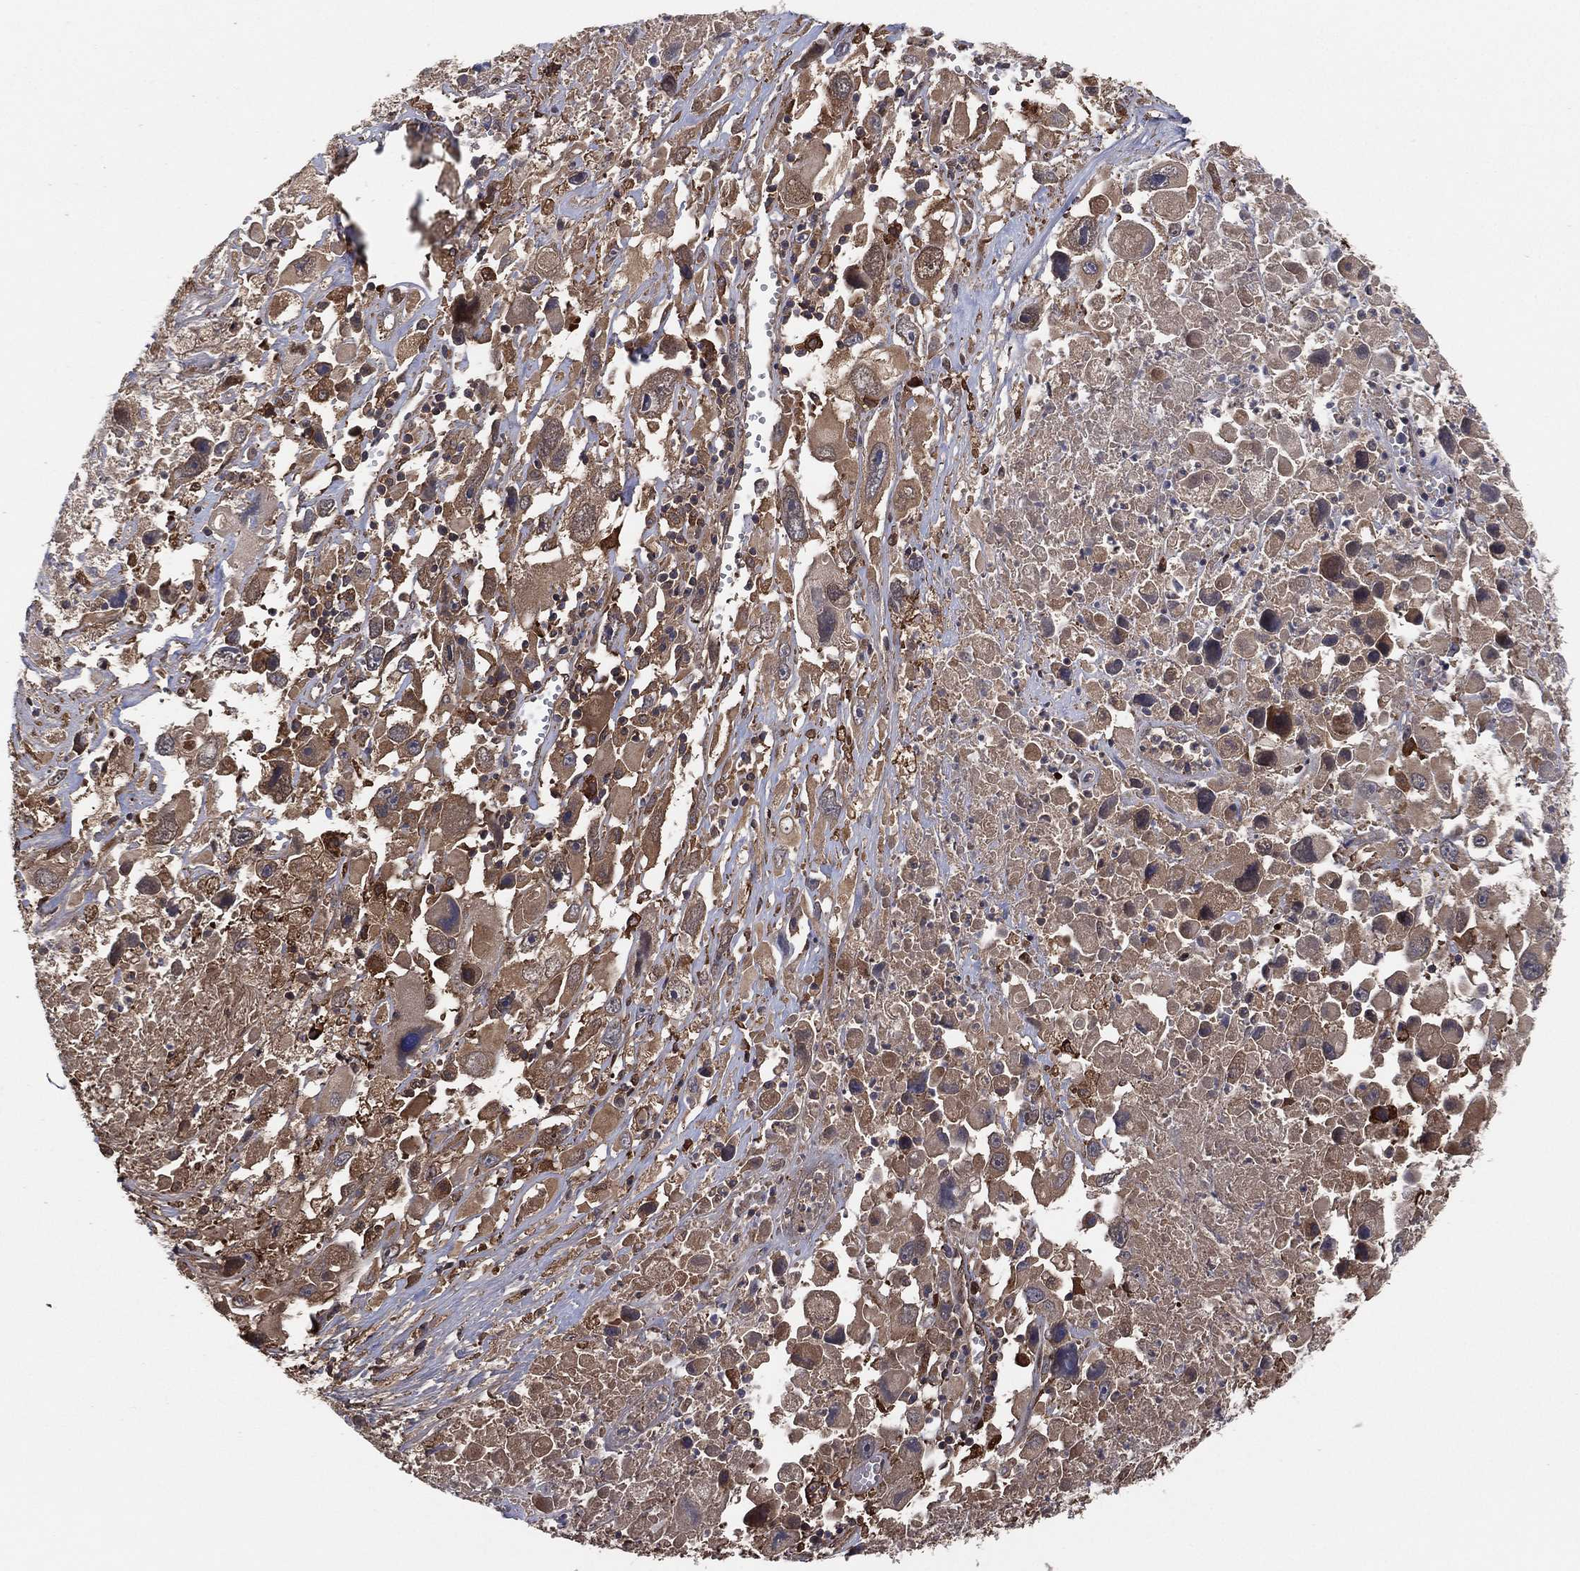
{"staining": {"intensity": "strong", "quantity": "<25%", "location": "cytoplasmic/membranous"}, "tissue": "melanoma", "cell_type": "Tumor cells", "image_type": "cancer", "snomed": [{"axis": "morphology", "description": "Malignant melanoma, Metastatic site"}, {"axis": "topography", "description": "Soft tissue"}], "caption": "There is medium levels of strong cytoplasmic/membranous expression in tumor cells of melanoma, as demonstrated by immunohistochemical staining (brown color).", "gene": "PSMG4", "patient": {"sex": "male", "age": 50}}